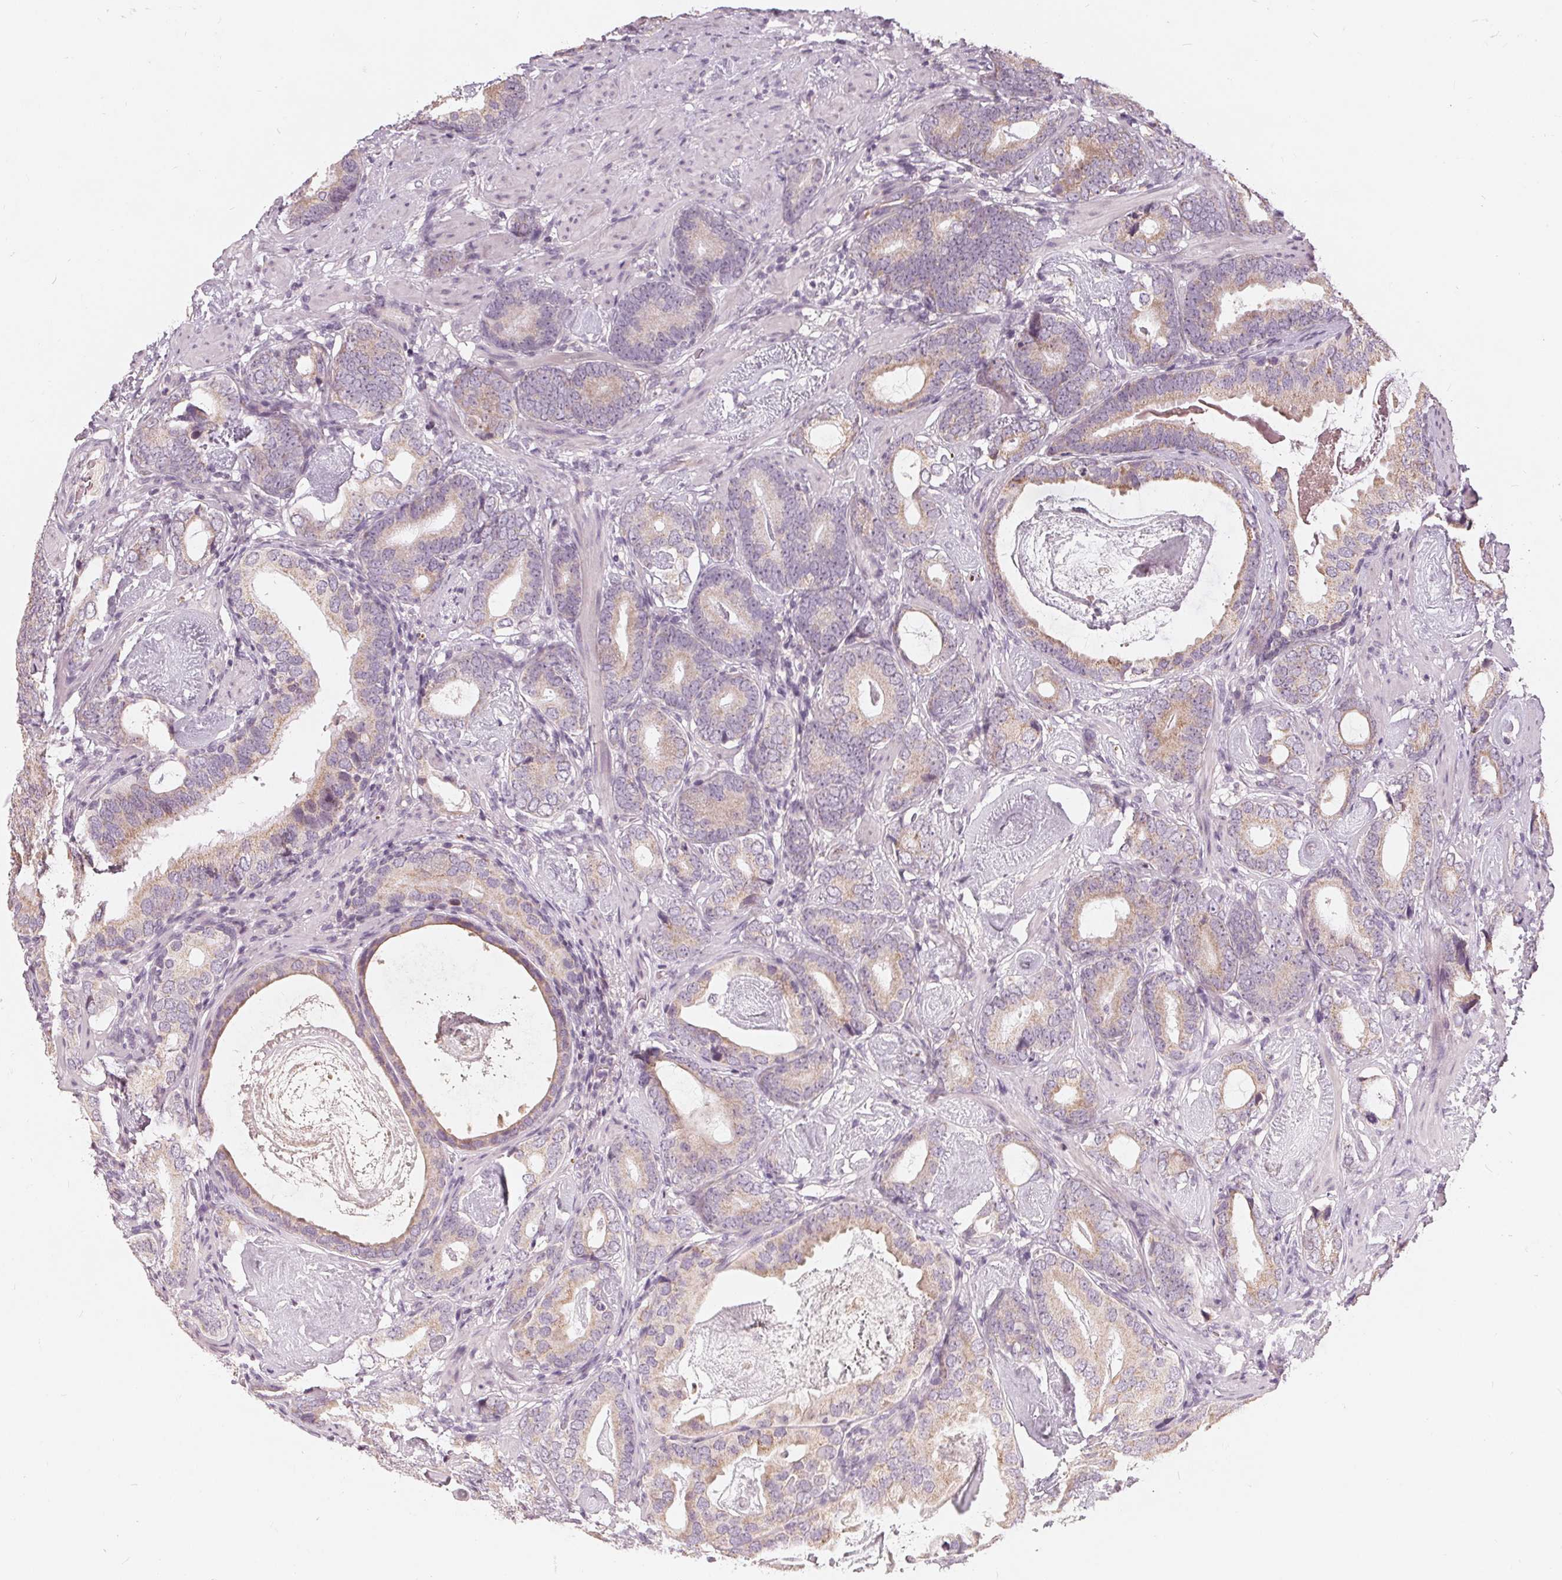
{"staining": {"intensity": "moderate", "quantity": "25%-75%", "location": "cytoplasmic/membranous"}, "tissue": "prostate cancer", "cell_type": "Tumor cells", "image_type": "cancer", "snomed": [{"axis": "morphology", "description": "Adenocarcinoma, Low grade"}, {"axis": "topography", "description": "Prostate and seminal vesicle, NOS"}], "caption": "This image displays prostate low-grade adenocarcinoma stained with immunohistochemistry (IHC) to label a protein in brown. The cytoplasmic/membranous of tumor cells show moderate positivity for the protein. Nuclei are counter-stained blue.", "gene": "TRIM60", "patient": {"sex": "male", "age": 71}}